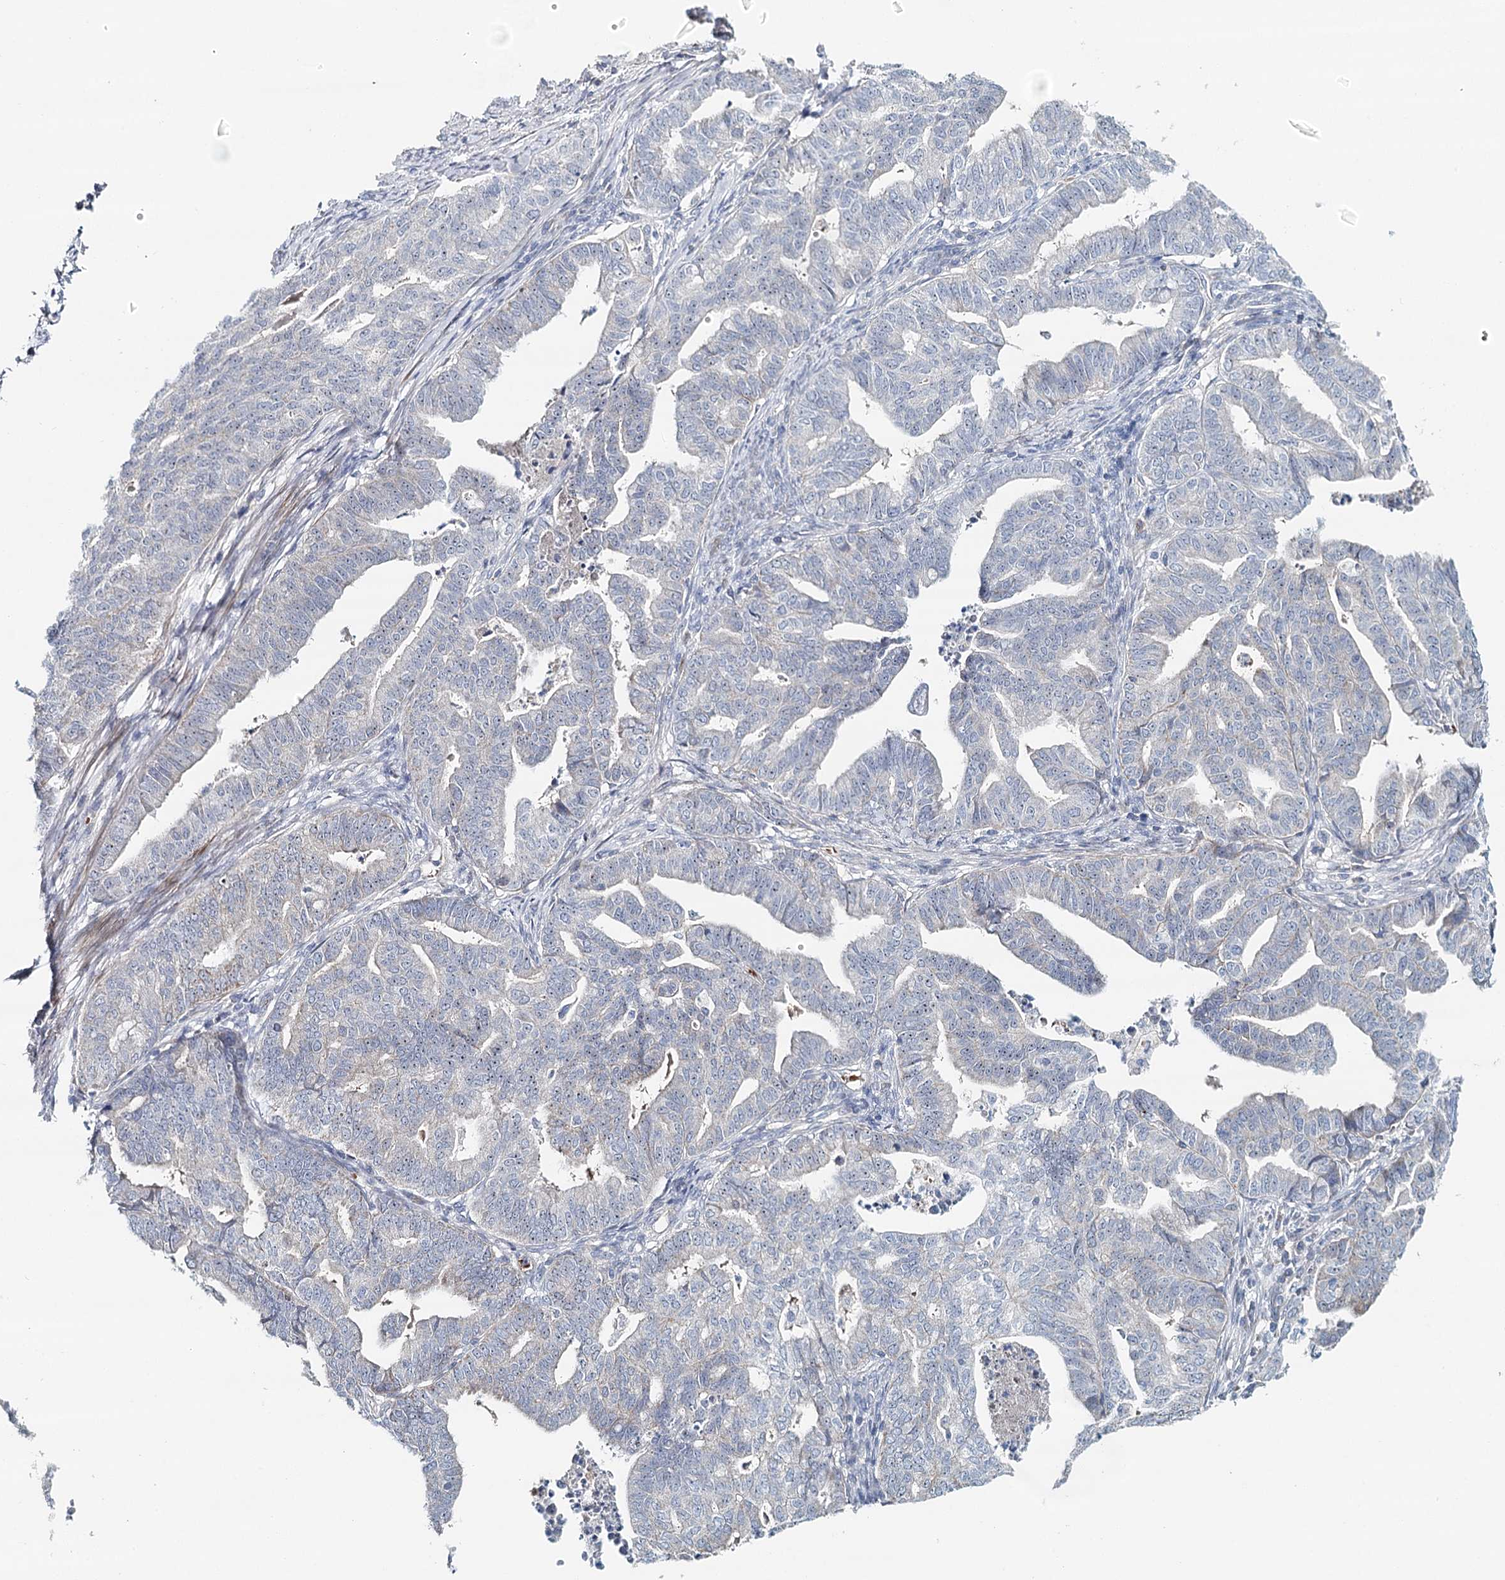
{"staining": {"intensity": "negative", "quantity": "none", "location": "none"}, "tissue": "endometrial cancer", "cell_type": "Tumor cells", "image_type": "cancer", "snomed": [{"axis": "morphology", "description": "Adenocarcinoma, NOS"}, {"axis": "topography", "description": "Endometrium"}], "caption": "This is a image of immunohistochemistry staining of endometrial cancer (adenocarcinoma), which shows no staining in tumor cells.", "gene": "RBM43", "patient": {"sex": "female", "age": 79}}